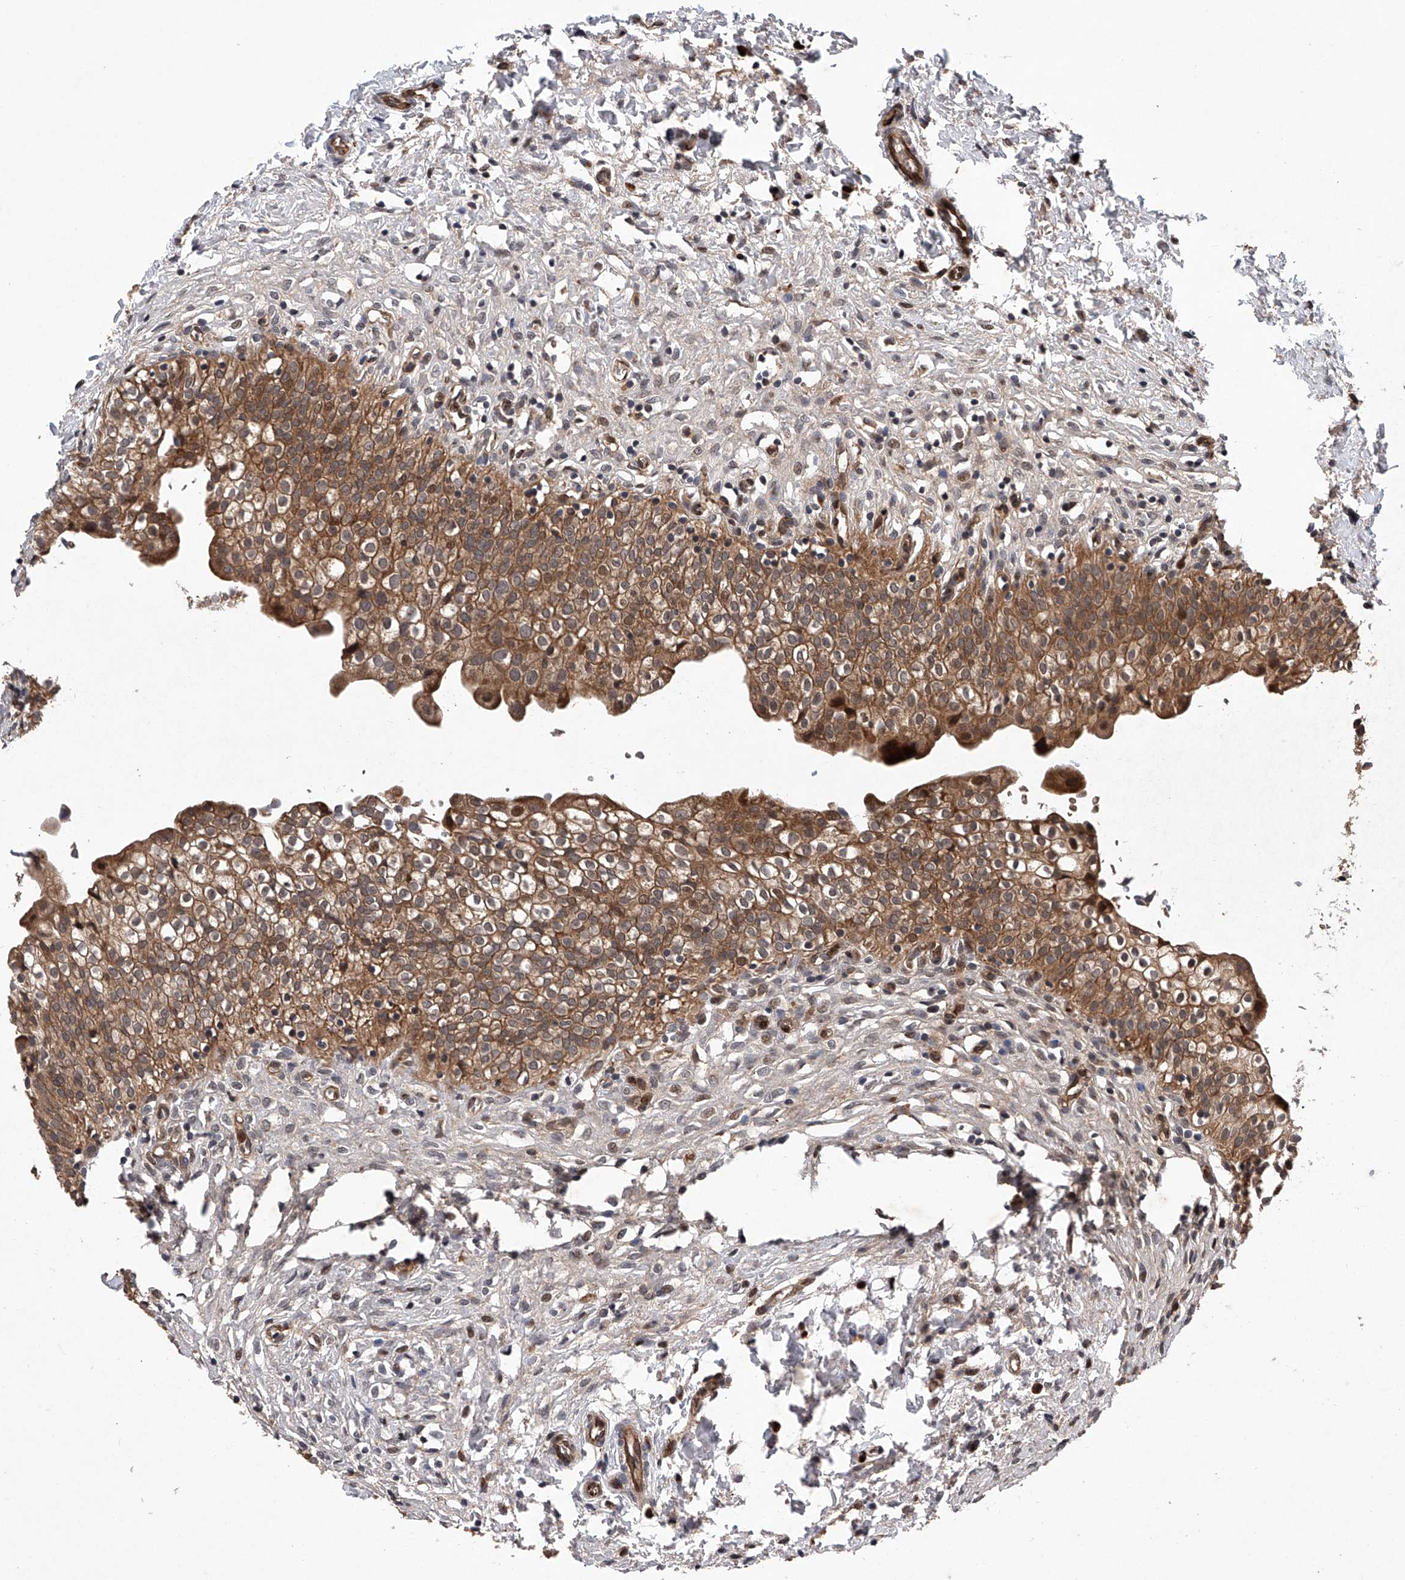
{"staining": {"intensity": "strong", "quantity": ">75%", "location": "cytoplasmic/membranous,nuclear"}, "tissue": "urinary bladder", "cell_type": "Urothelial cells", "image_type": "normal", "snomed": [{"axis": "morphology", "description": "Normal tissue, NOS"}, {"axis": "topography", "description": "Urinary bladder"}], "caption": "A high amount of strong cytoplasmic/membranous,nuclear positivity is appreciated in about >75% of urothelial cells in unremarkable urinary bladder. (DAB (3,3'-diaminobenzidine) IHC, brown staining for protein, blue staining for nuclei).", "gene": "MAP3K11", "patient": {"sex": "male", "age": 55}}